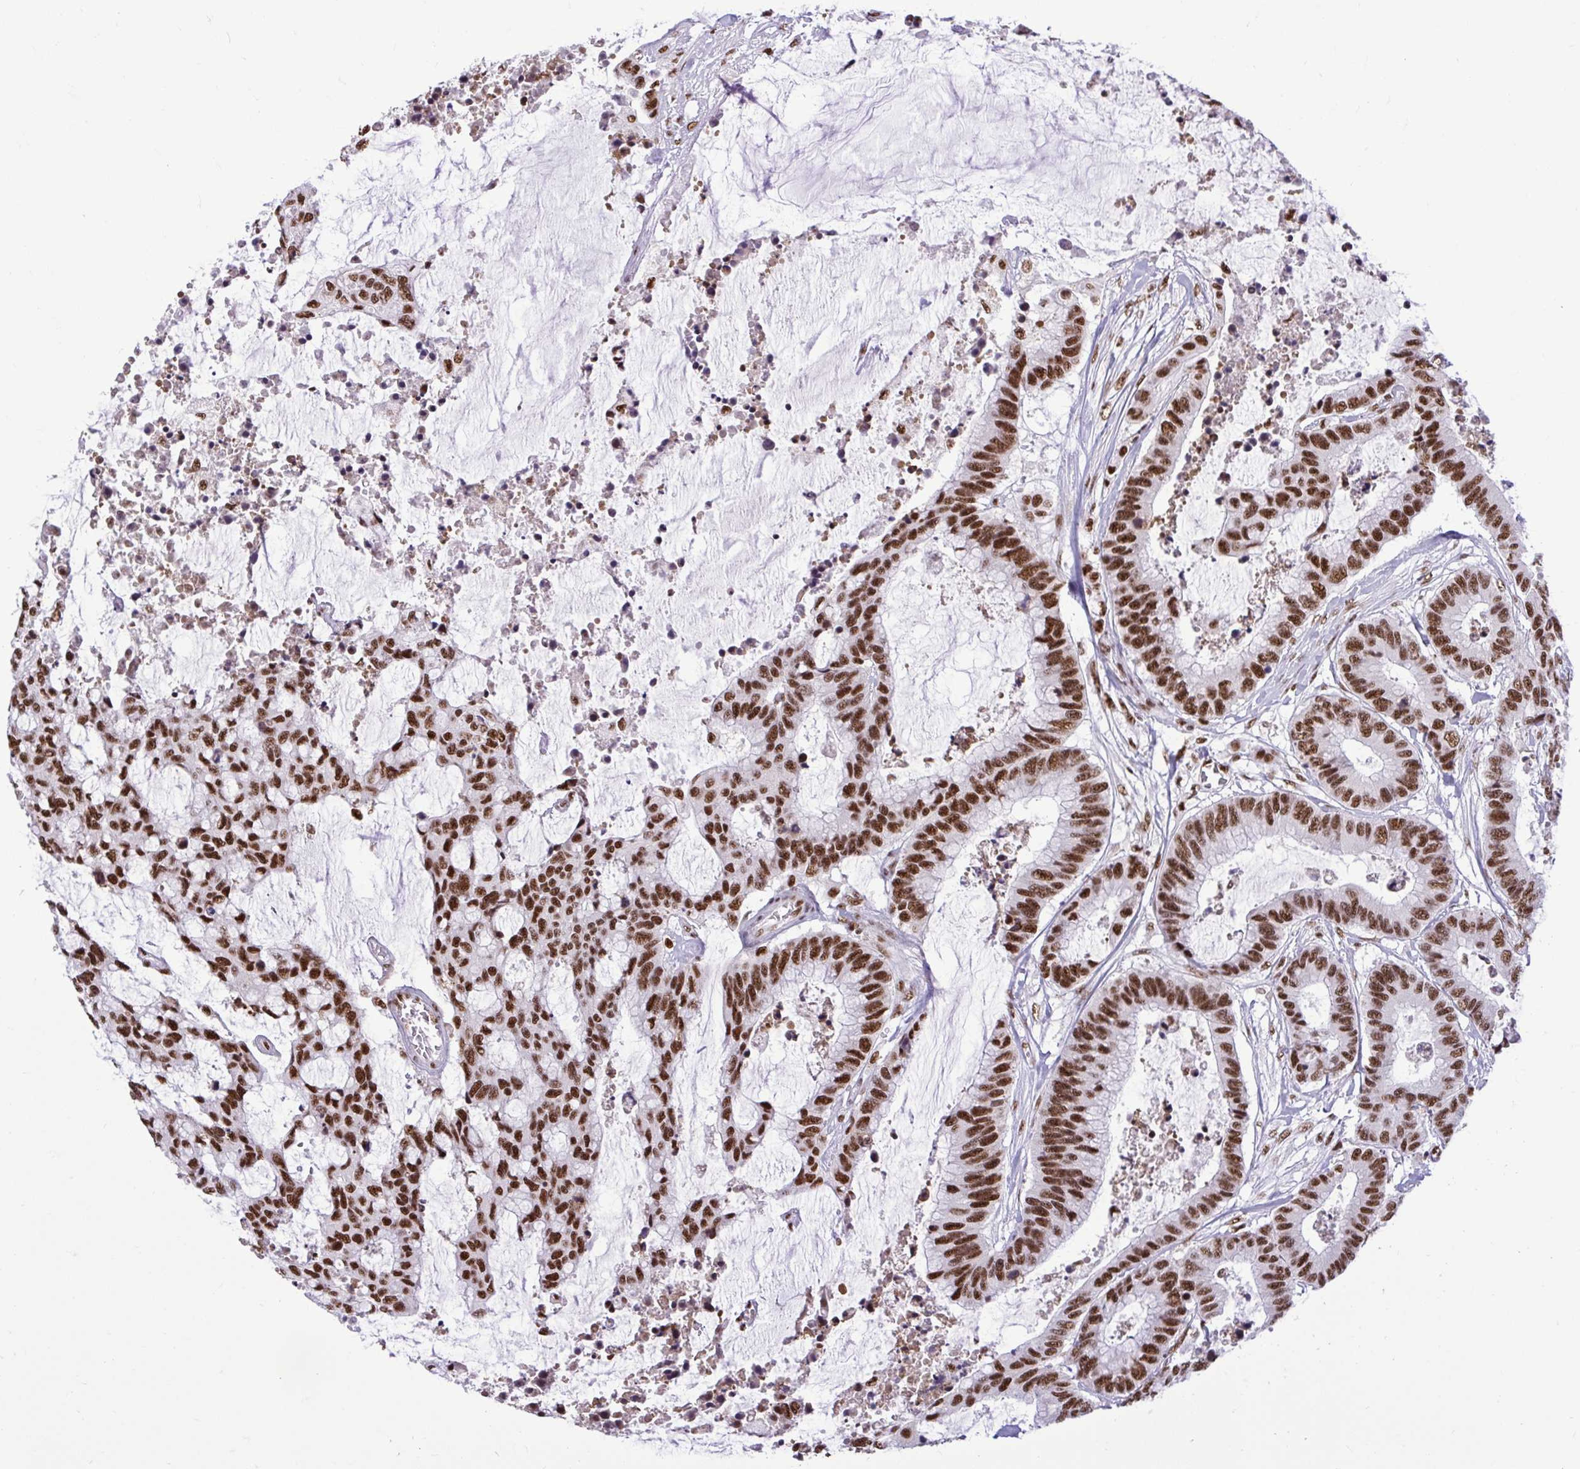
{"staining": {"intensity": "strong", "quantity": ">75%", "location": "nuclear"}, "tissue": "colorectal cancer", "cell_type": "Tumor cells", "image_type": "cancer", "snomed": [{"axis": "morphology", "description": "Adenocarcinoma, NOS"}, {"axis": "topography", "description": "Rectum"}], "caption": "Protein expression analysis of adenocarcinoma (colorectal) demonstrates strong nuclear staining in about >75% of tumor cells.", "gene": "PRPF19", "patient": {"sex": "female", "age": 59}}